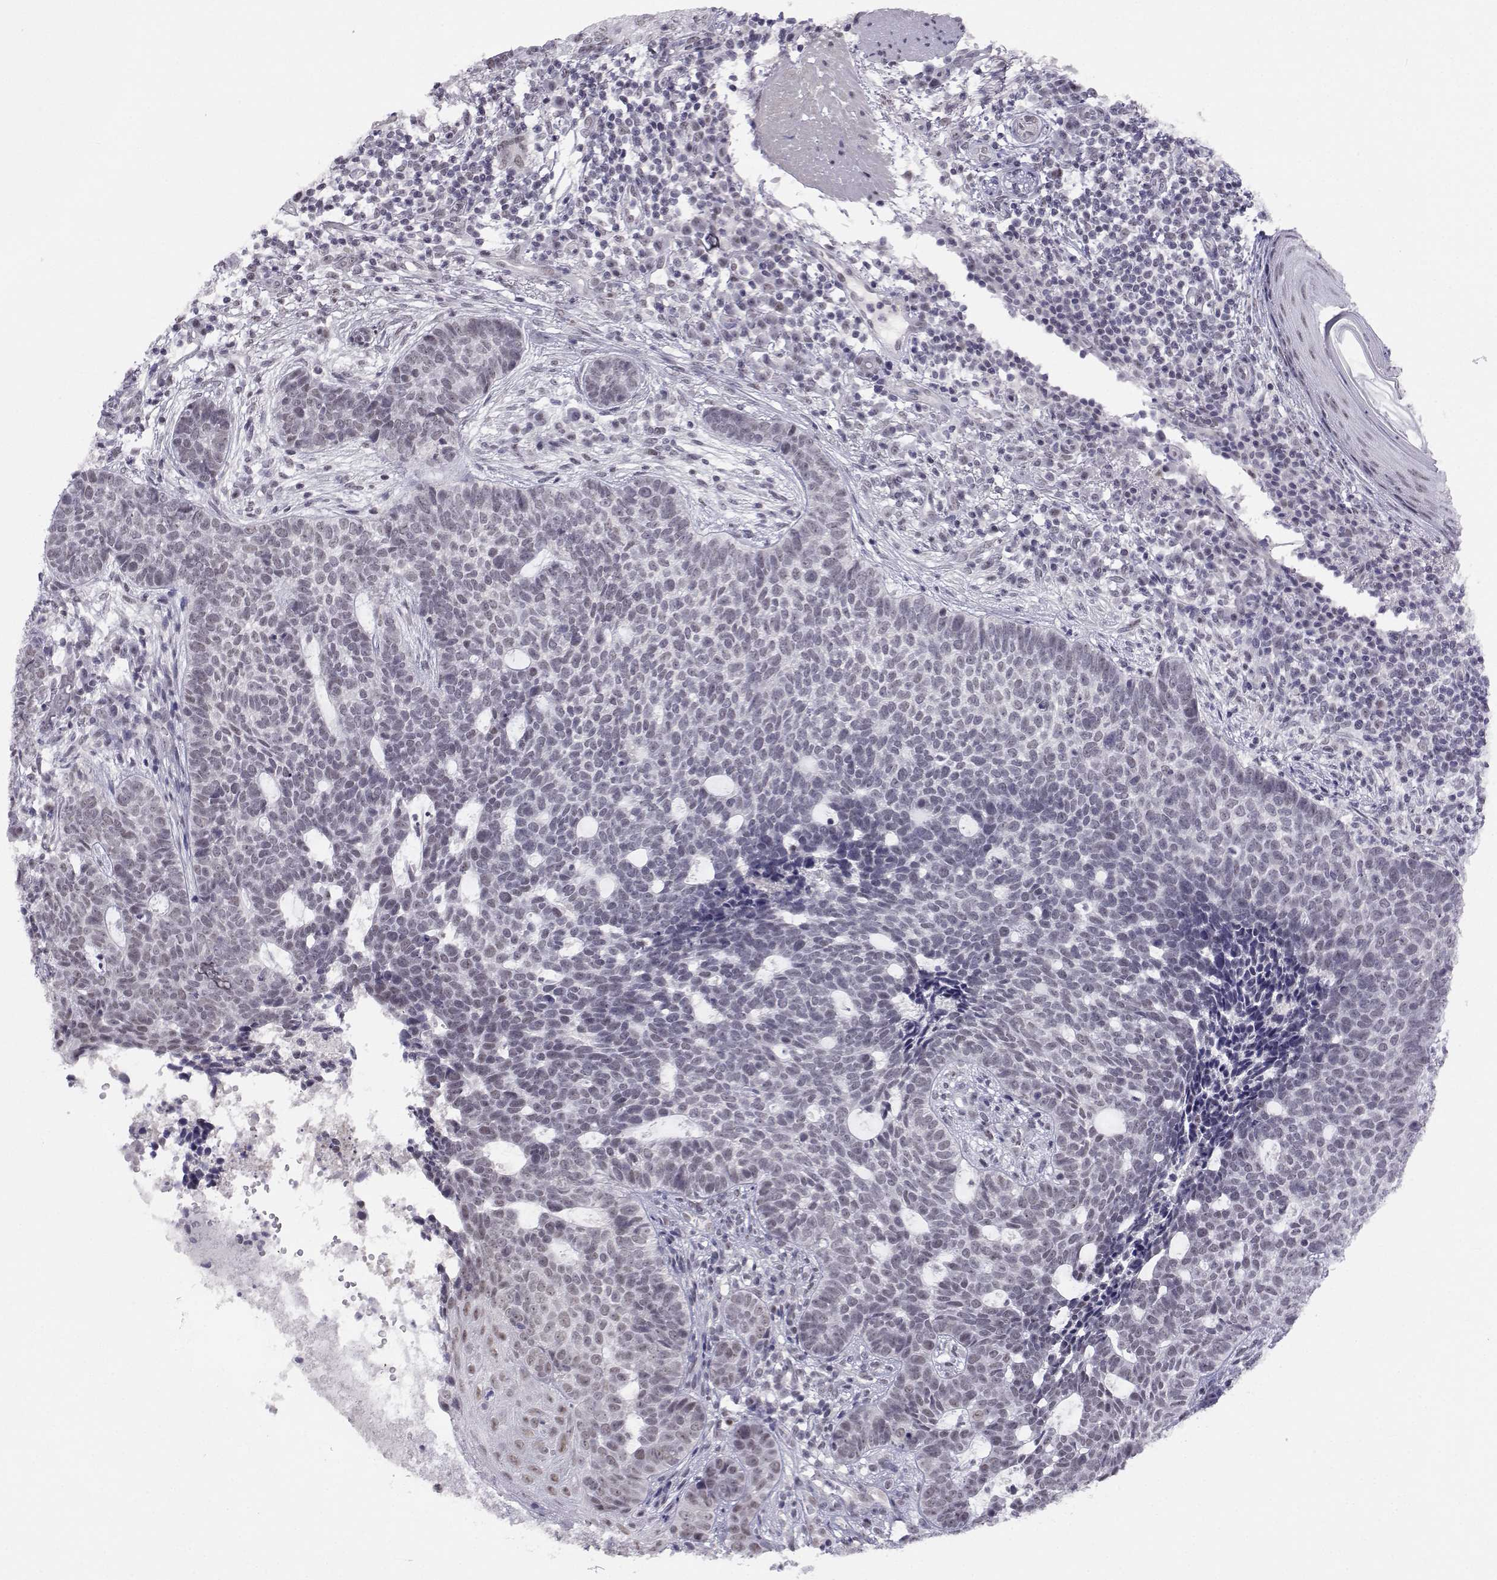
{"staining": {"intensity": "negative", "quantity": "none", "location": "none"}, "tissue": "skin cancer", "cell_type": "Tumor cells", "image_type": "cancer", "snomed": [{"axis": "morphology", "description": "Basal cell carcinoma"}, {"axis": "topography", "description": "Skin"}], "caption": "Skin cancer (basal cell carcinoma) stained for a protein using immunohistochemistry demonstrates no expression tumor cells.", "gene": "MED26", "patient": {"sex": "female", "age": 69}}